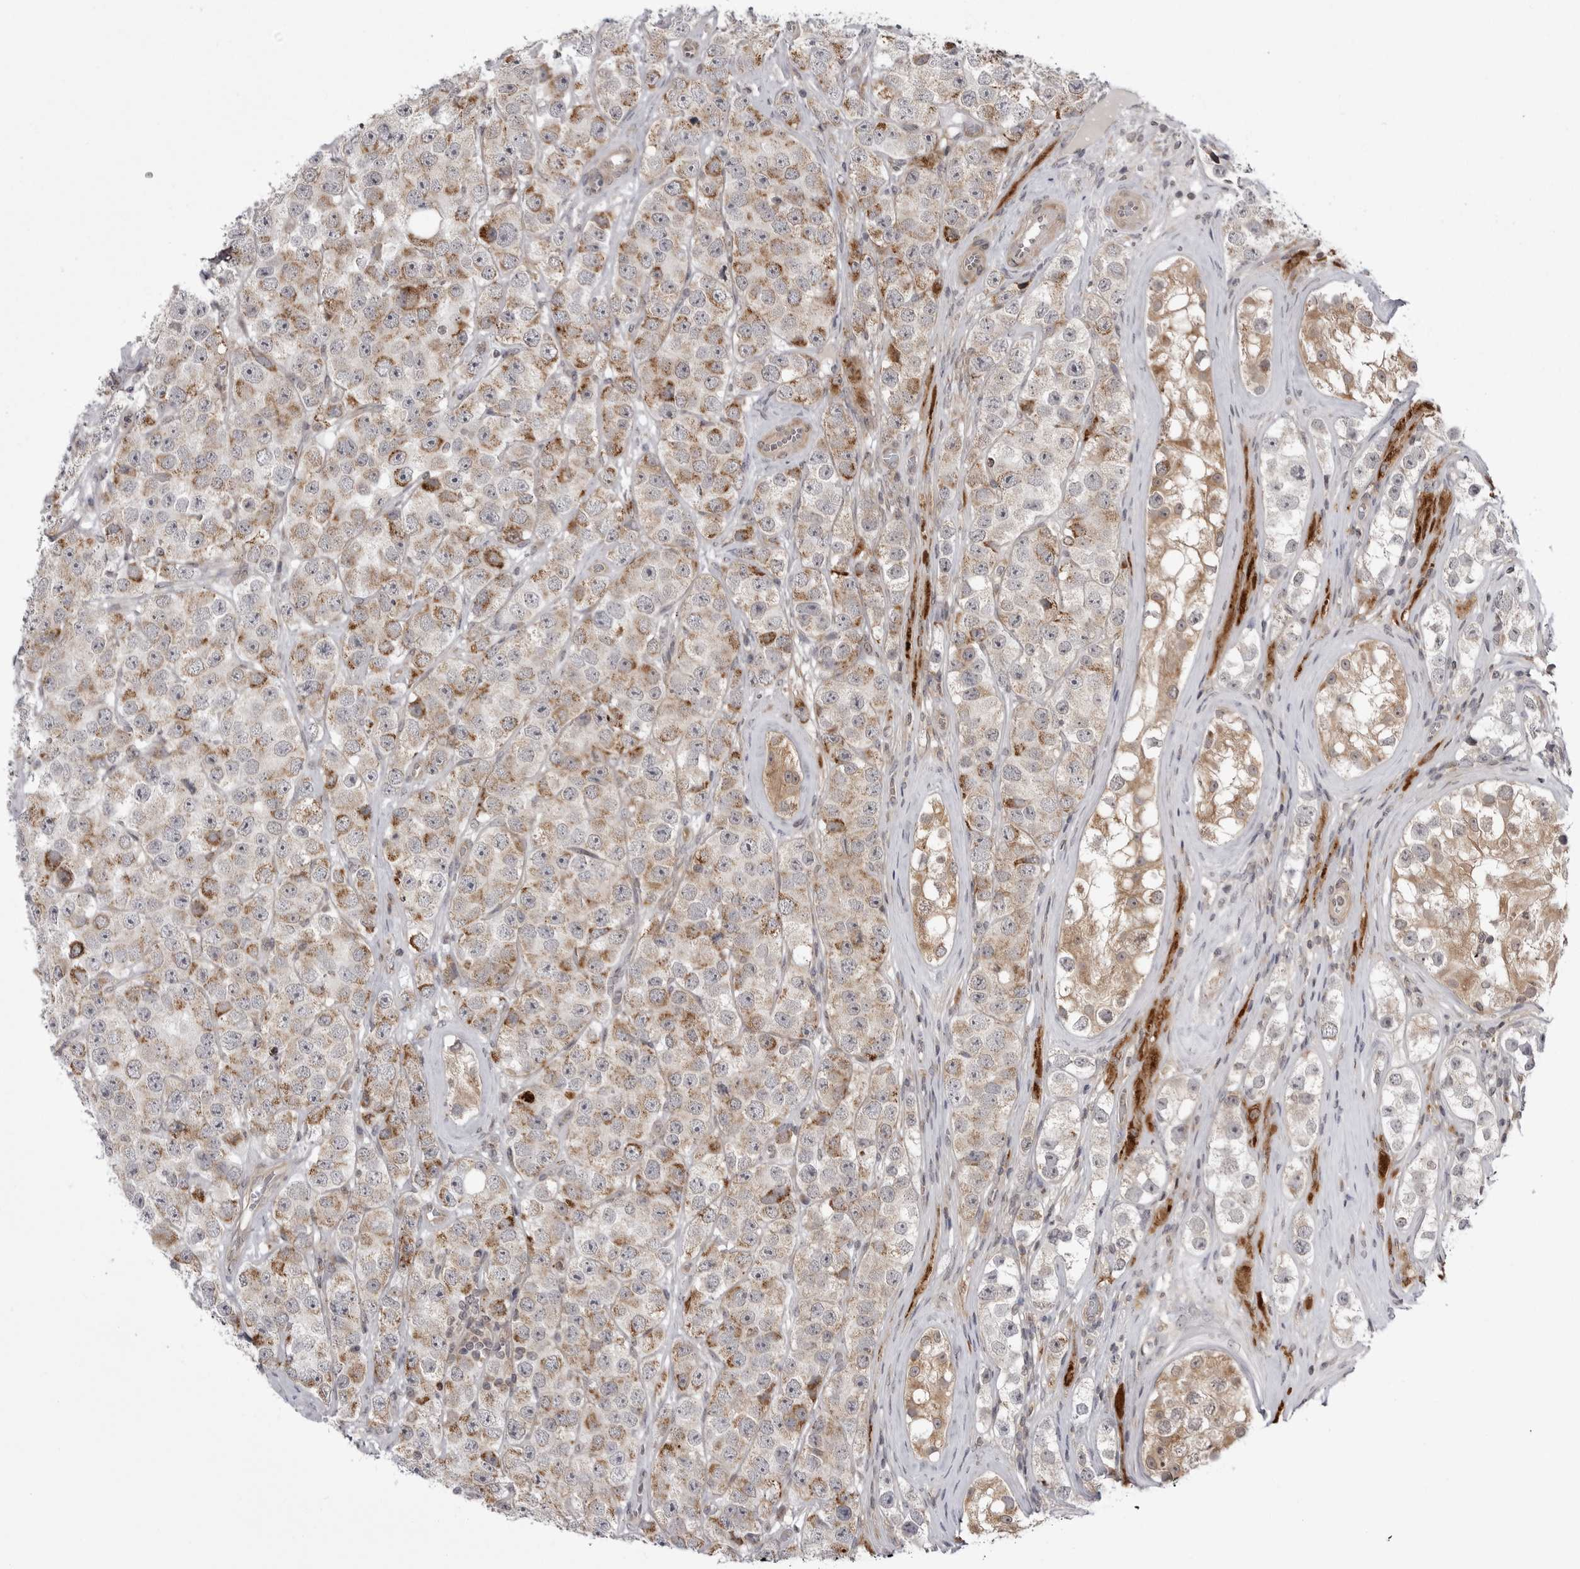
{"staining": {"intensity": "moderate", "quantity": ">75%", "location": "cytoplasmic/membranous"}, "tissue": "testis cancer", "cell_type": "Tumor cells", "image_type": "cancer", "snomed": [{"axis": "morphology", "description": "Seminoma, NOS"}, {"axis": "topography", "description": "Testis"}], "caption": "IHC staining of testis cancer (seminoma), which exhibits medium levels of moderate cytoplasmic/membranous staining in about >75% of tumor cells indicating moderate cytoplasmic/membranous protein positivity. The staining was performed using DAB (brown) for protein detection and nuclei were counterstained in hematoxylin (blue).", "gene": "CCDC18", "patient": {"sex": "male", "age": 28}}